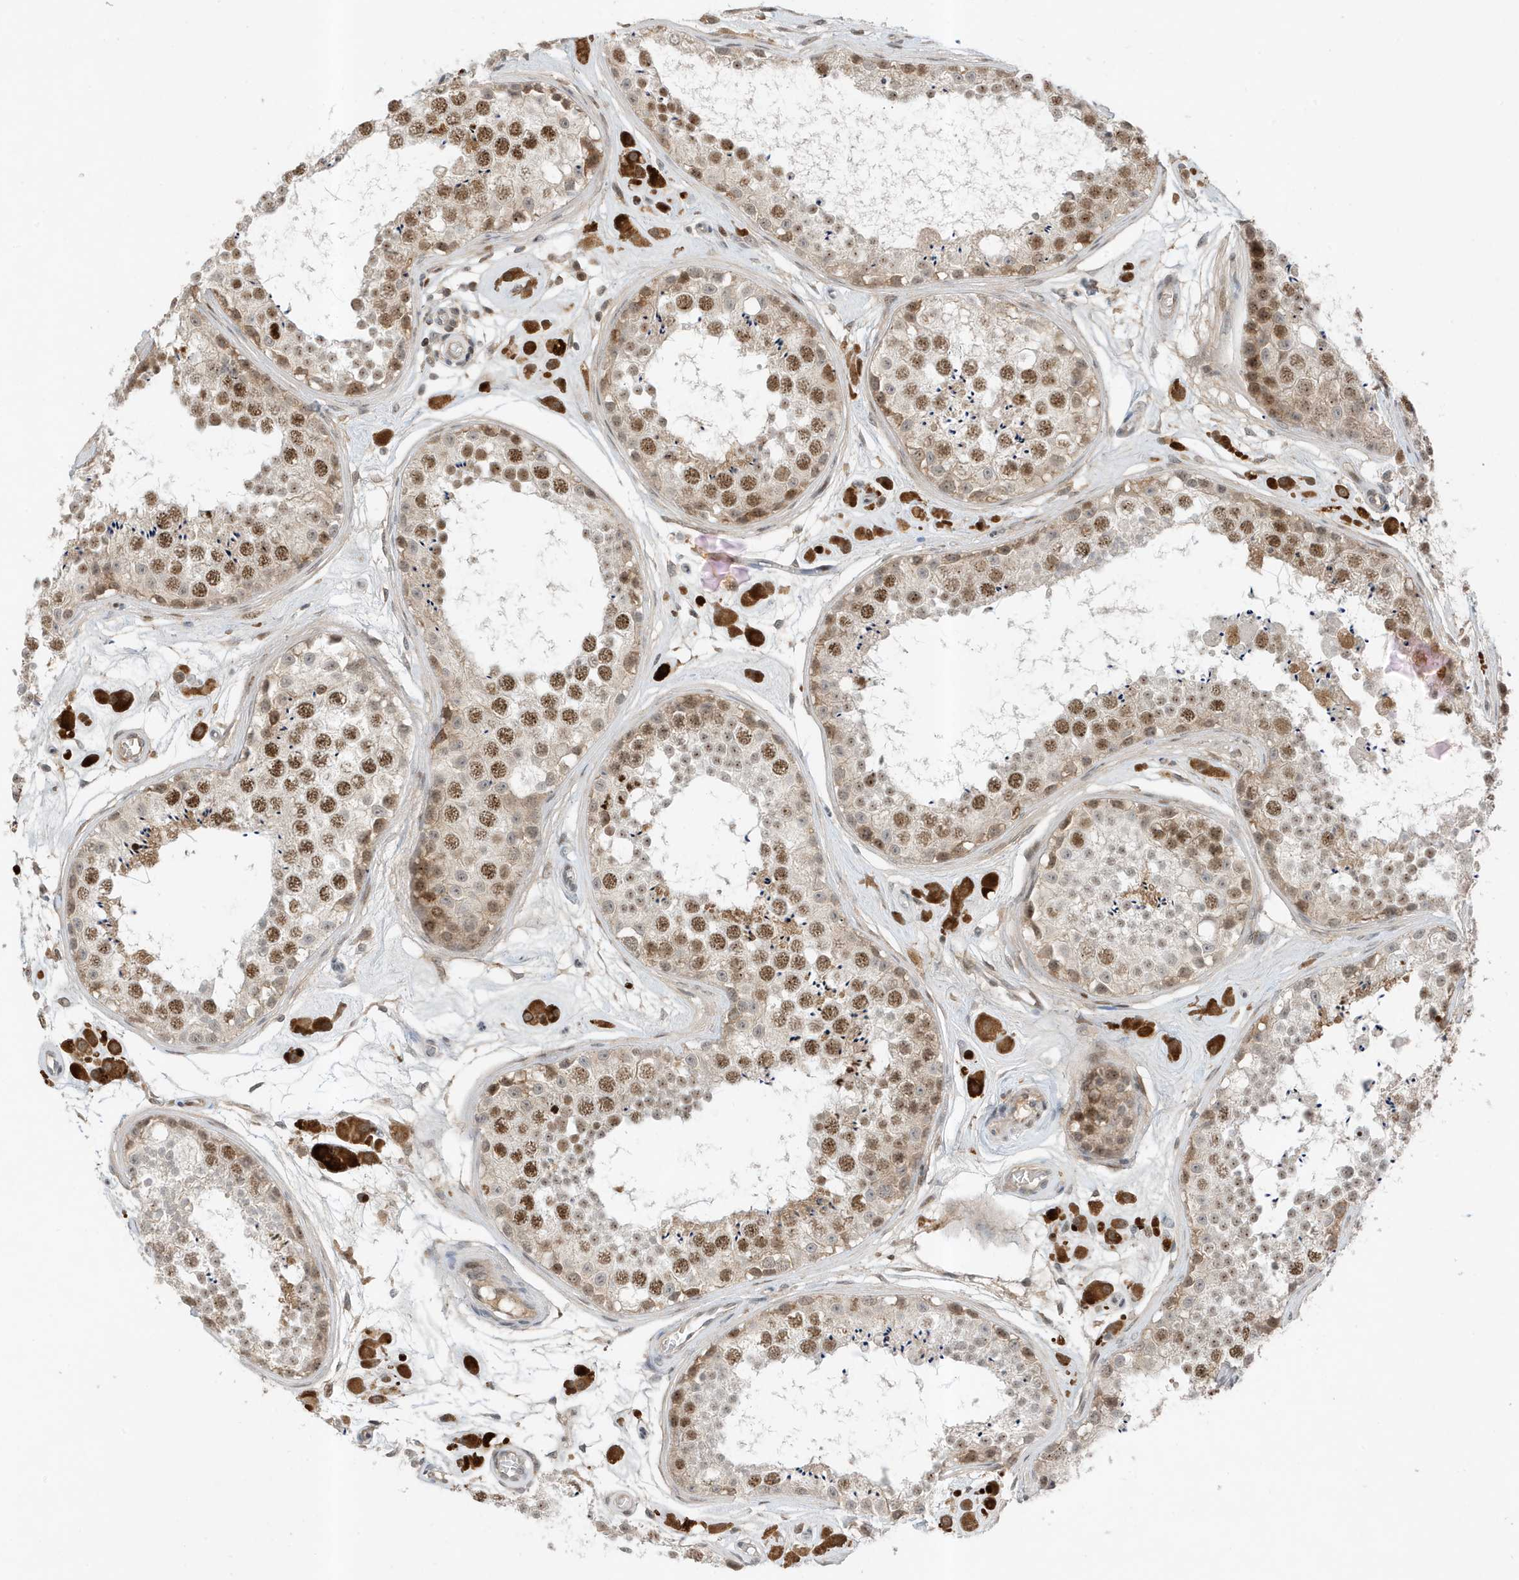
{"staining": {"intensity": "moderate", "quantity": ">75%", "location": "nuclear"}, "tissue": "testis", "cell_type": "Cells in seminiferous ducts", "image_type": "normal", "snomed": [{"axis": "morphology", "description": "Normal tissue, NOS"}, {"axis": "topography", "description": "Testis"}], "caption": "About >75% of cells in seminiferous ducts in normal human testis demonstrate moderate nuclear protein expression as visualized by brown immunohistochemical staining.", "gene": "MAST3", "patient": {"sex": "male", "age": 25}}